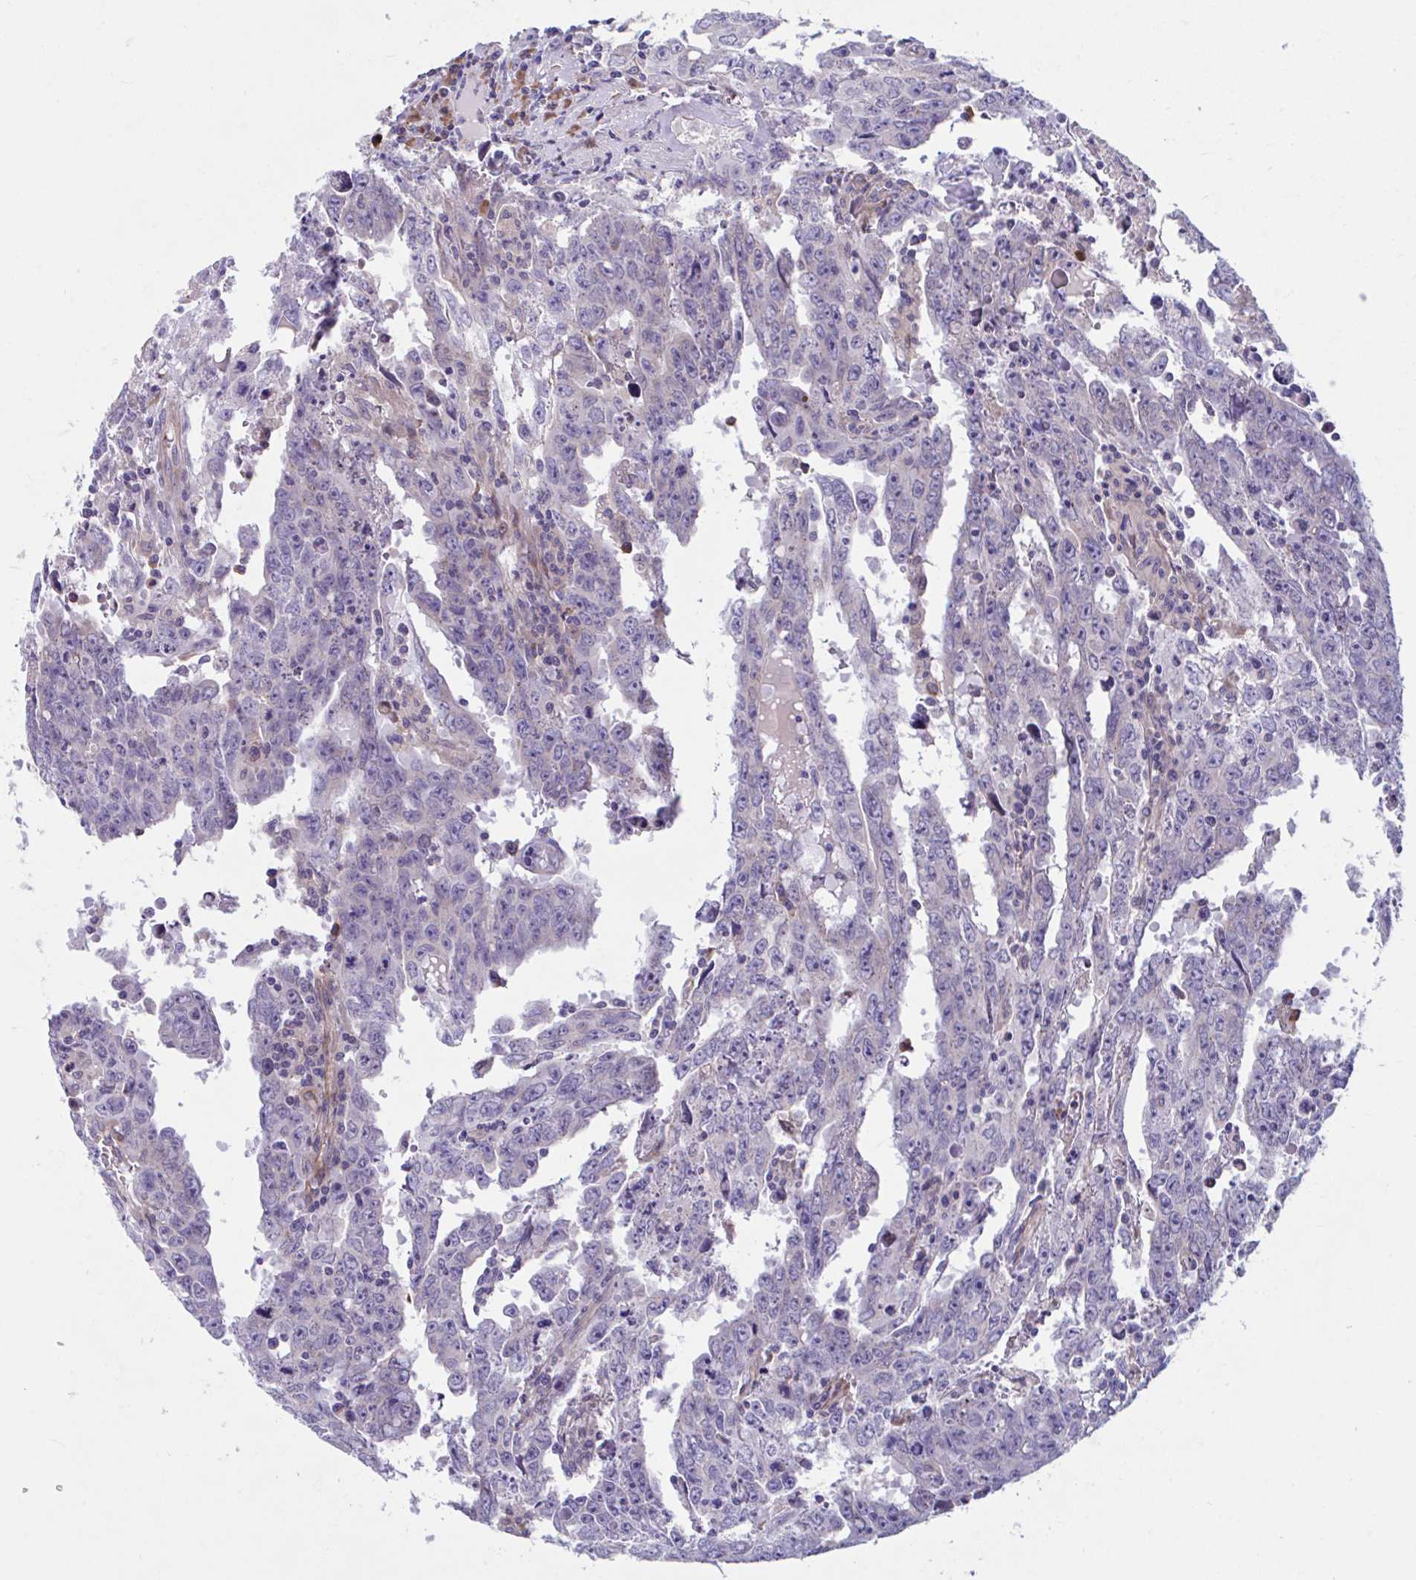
{"staining": {"intensity": "negative", "quantity": "none", "location": "none"}, "tissue": "testis cancer", "cell_type": "Tumor cells", "image_type": "cancer", "snomed": [{"axis": "morphology", "description": "Carcinoma, Embryonal, NOS"}, {"axis": "topography", "description": "Testis"}], "caption": "Tumor cells show no significant protein expression in testis cancer (embryonal carcinoma).", "gene": "WBP1", "patient": {"sex": "male", "age": 22}}